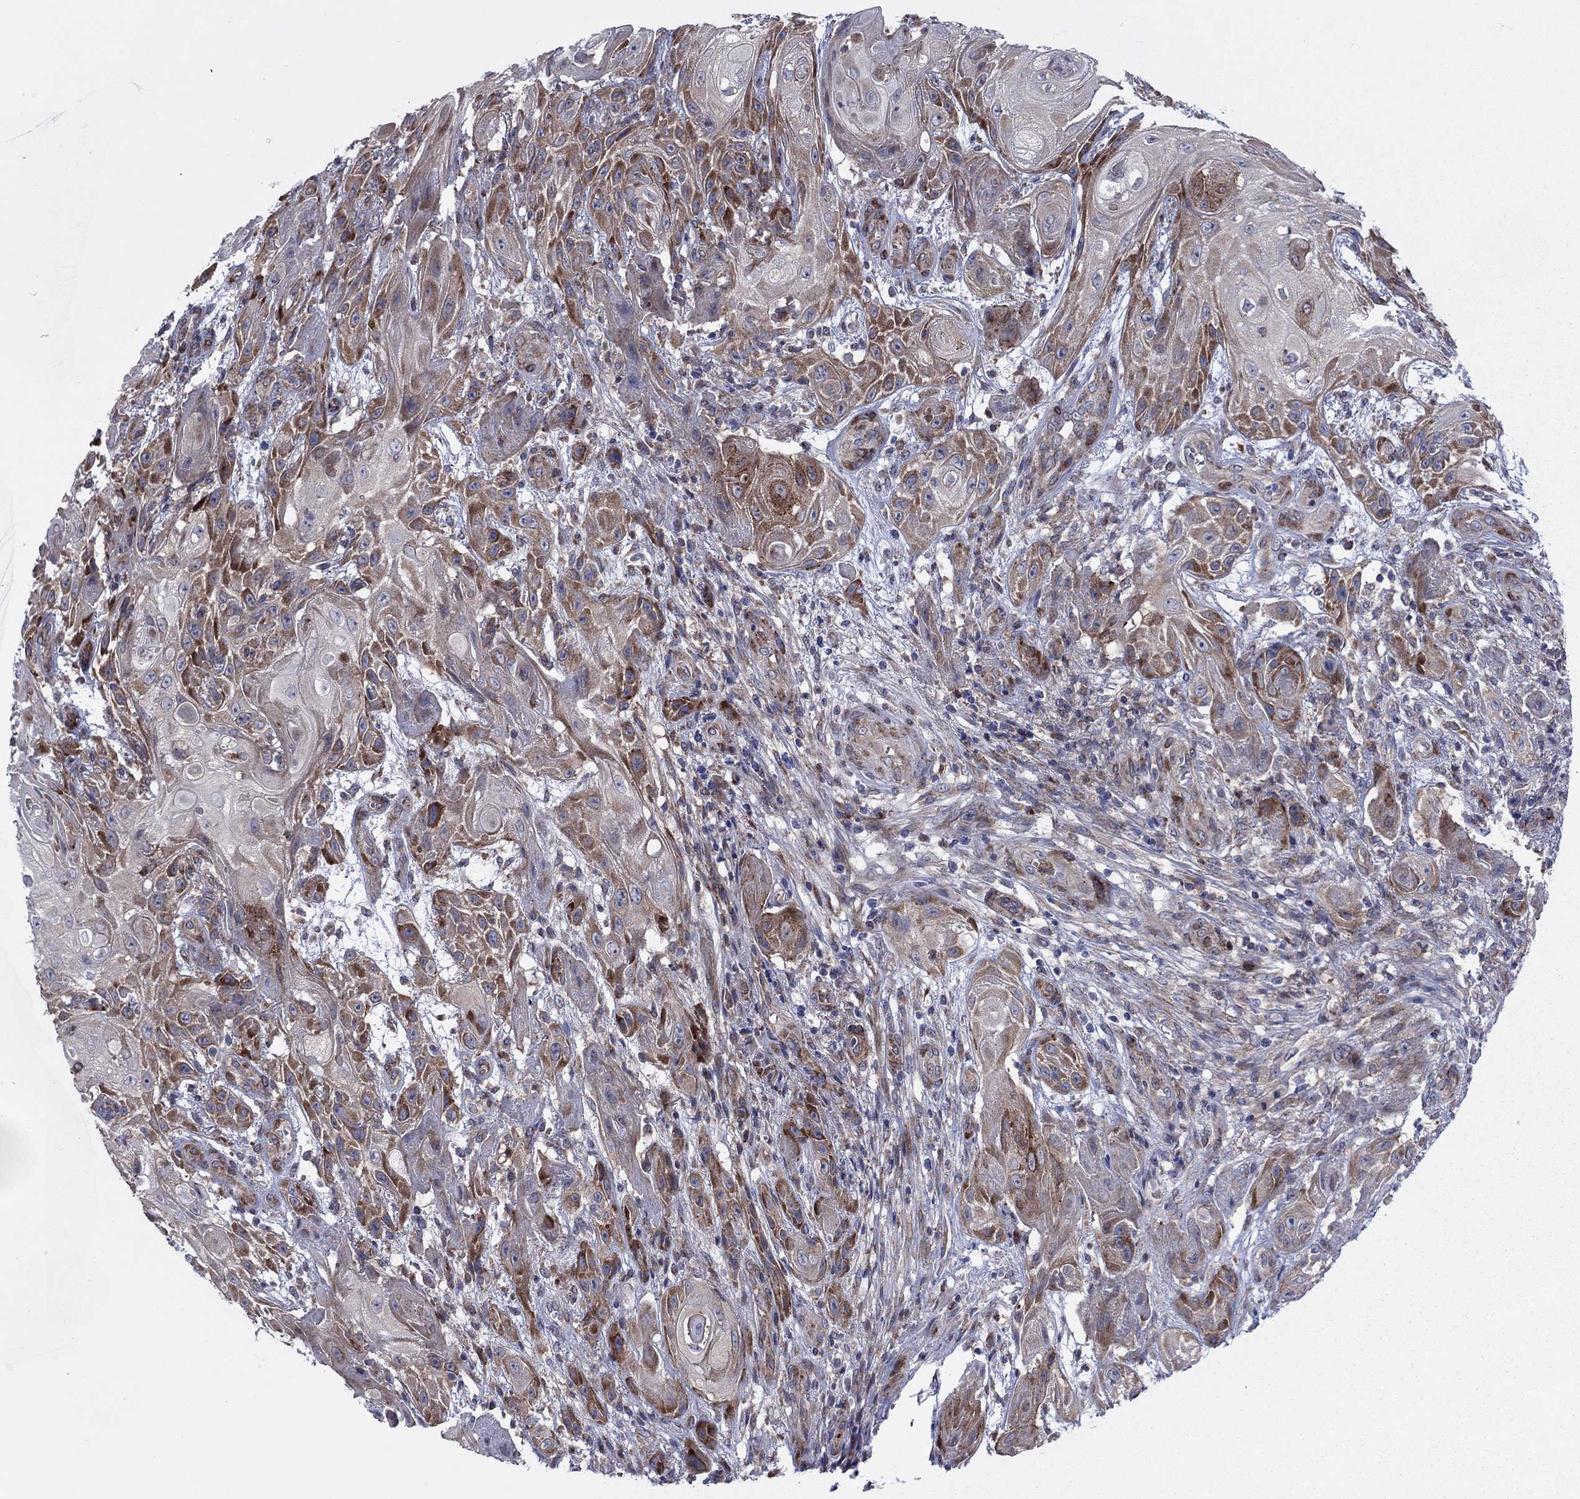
{"staining": {"intensity": "moderate", "quantity": "25%-75%", "location": "cytoplasmic/membranous"}, "tissue": "skin cancer", "cell_type": "Tumor cells", "image_type": "cancer", "snomed": [{"axis": "morphology", "description": "Squamous cell carcinoma, NOS"}, {"axis": "topography", "description": "Skin"}], "caption": "A medium amount of moderate cytoplasmic/membranous staining is seen in about 25%-75% of tumor cells in squamous cell carcinoma (skin) tissue.", "gene": "GPR155", "patient": {"sex": "male", "age": 62}}